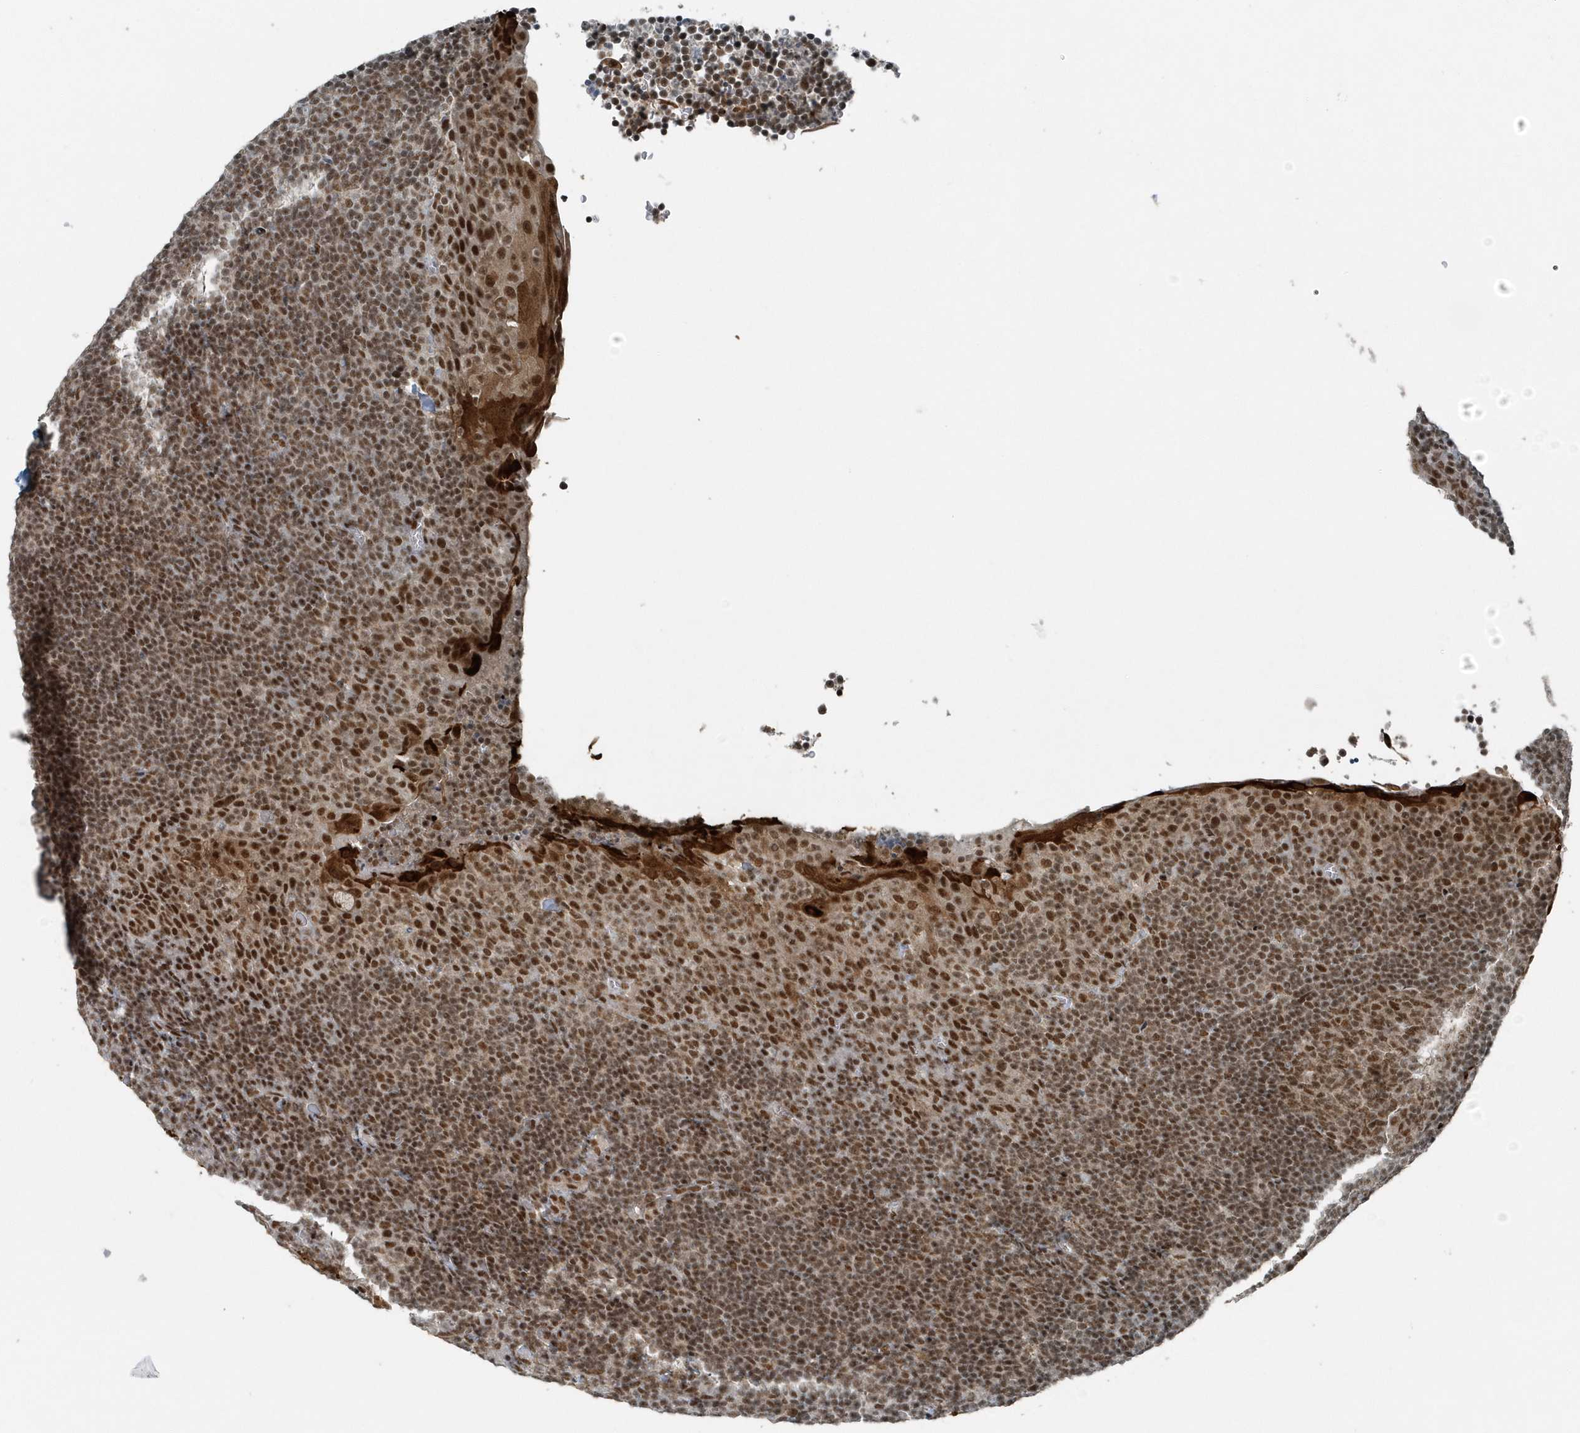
{"staining": {"intensity": "moderate", "quantity": "25%-75%", "location": "nuclear"}, "tissue": "tonsil", "cell_type": "Germinal center cells", "image_type": "normal", "snomed": [{"axis": "morphology", "description": "Normal tissue, NOS"}, {"axis": "topography", "description": "Tonsil"}], "caption": "This micrograph exhibits immunohistochemistry (IHC) staining of benign human tonsil, with medium moderate nuclear expression in about 25%-75% of germinal center cells.", "gene": "YTHDC1", "patient": {"sex": "male", "age": 37}}